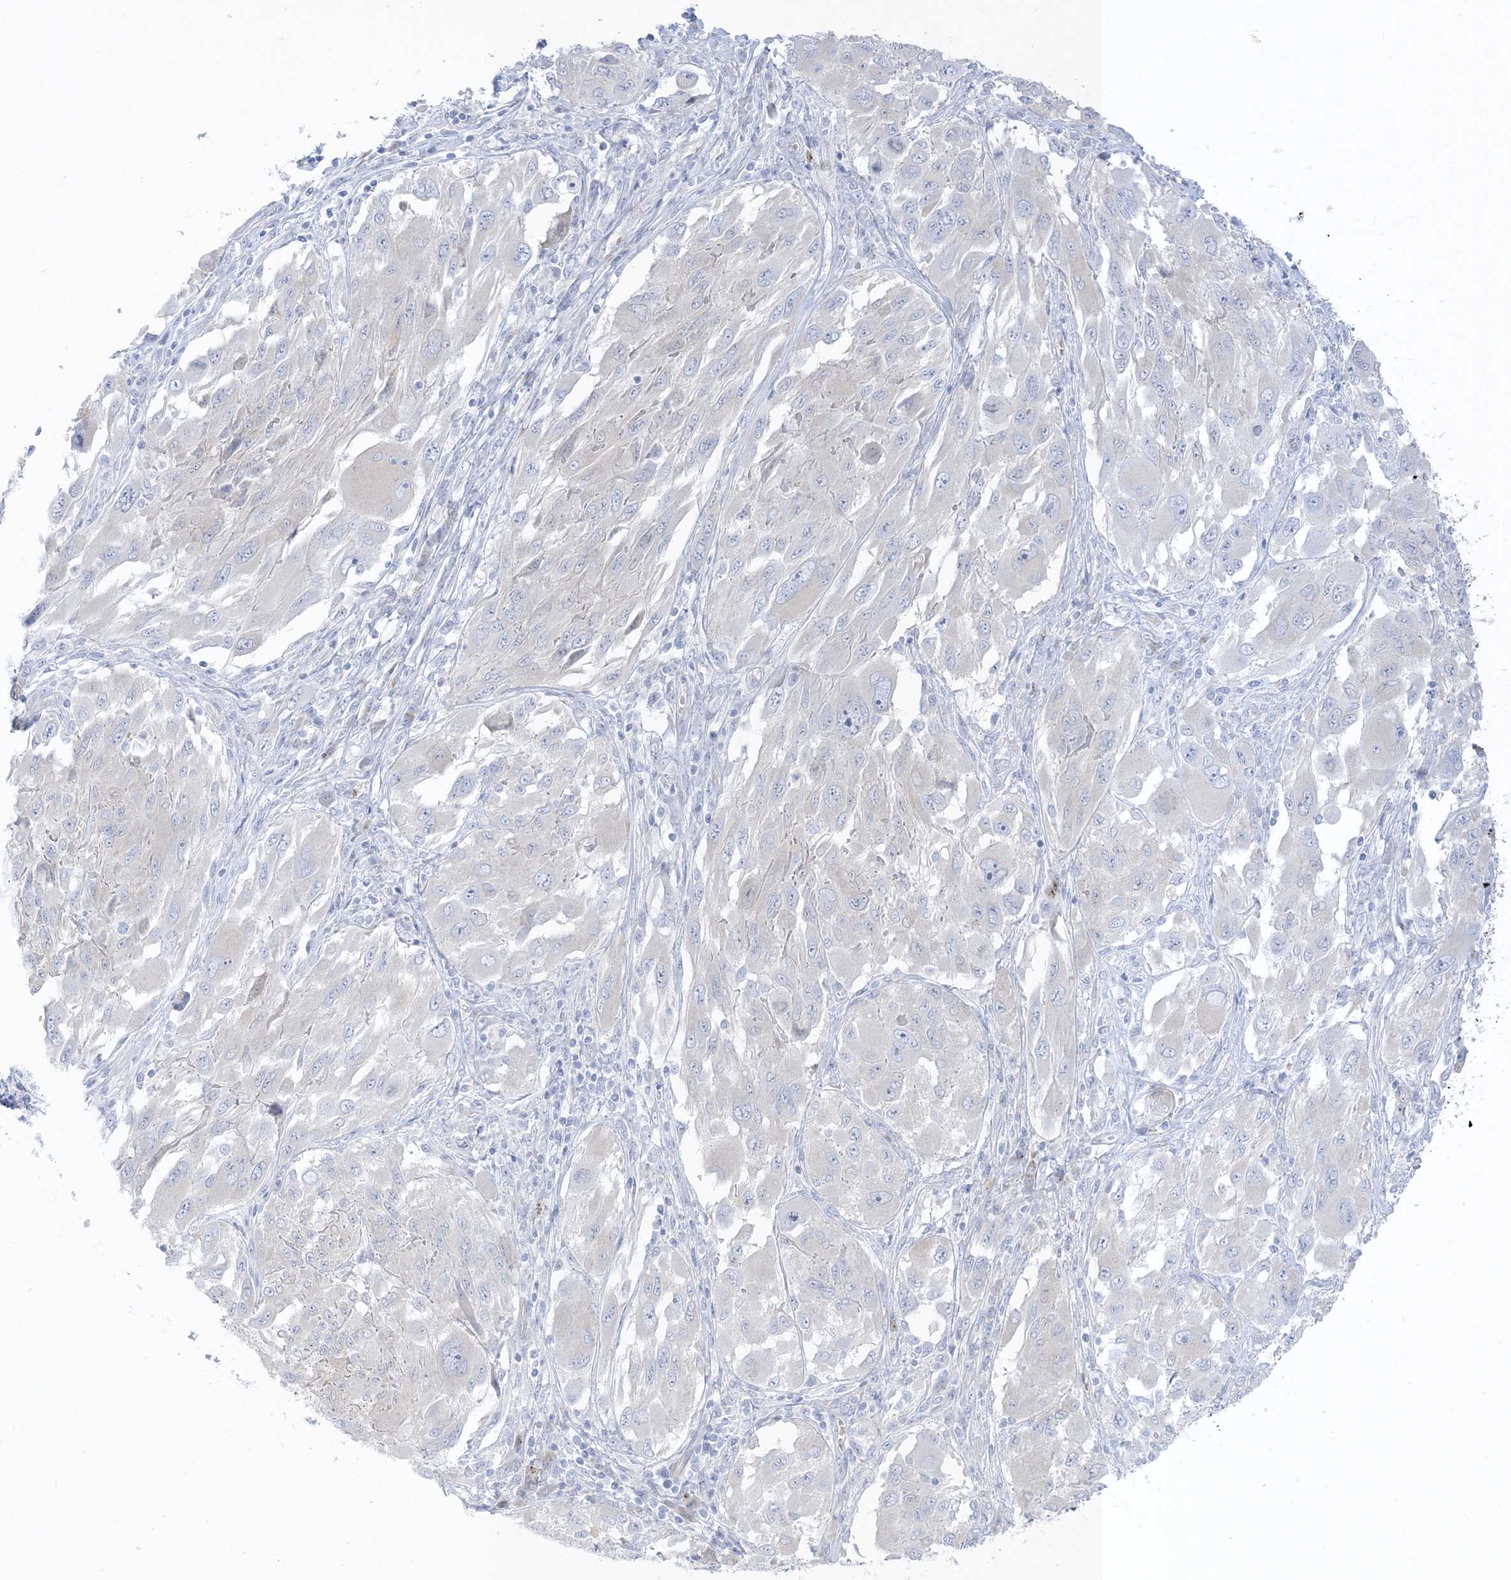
{"staining": {"intensity": "negative", "quantity": "none", "location": "none"}, "tissue": "melanoma", "cell_type": "Tumor cells", "image_type": "cancer", "snomed": [{"axis": "morphology", "description": "Malignant melanoma, NOS"}, {"axis": "topography", "description": "Skin"}], "caption": "Melanoma was stained to show a protein in brown. There is no significant staining in tumor cells.", "gene": "XIRP2", "patient": {"sex": "female", "age": 91}}